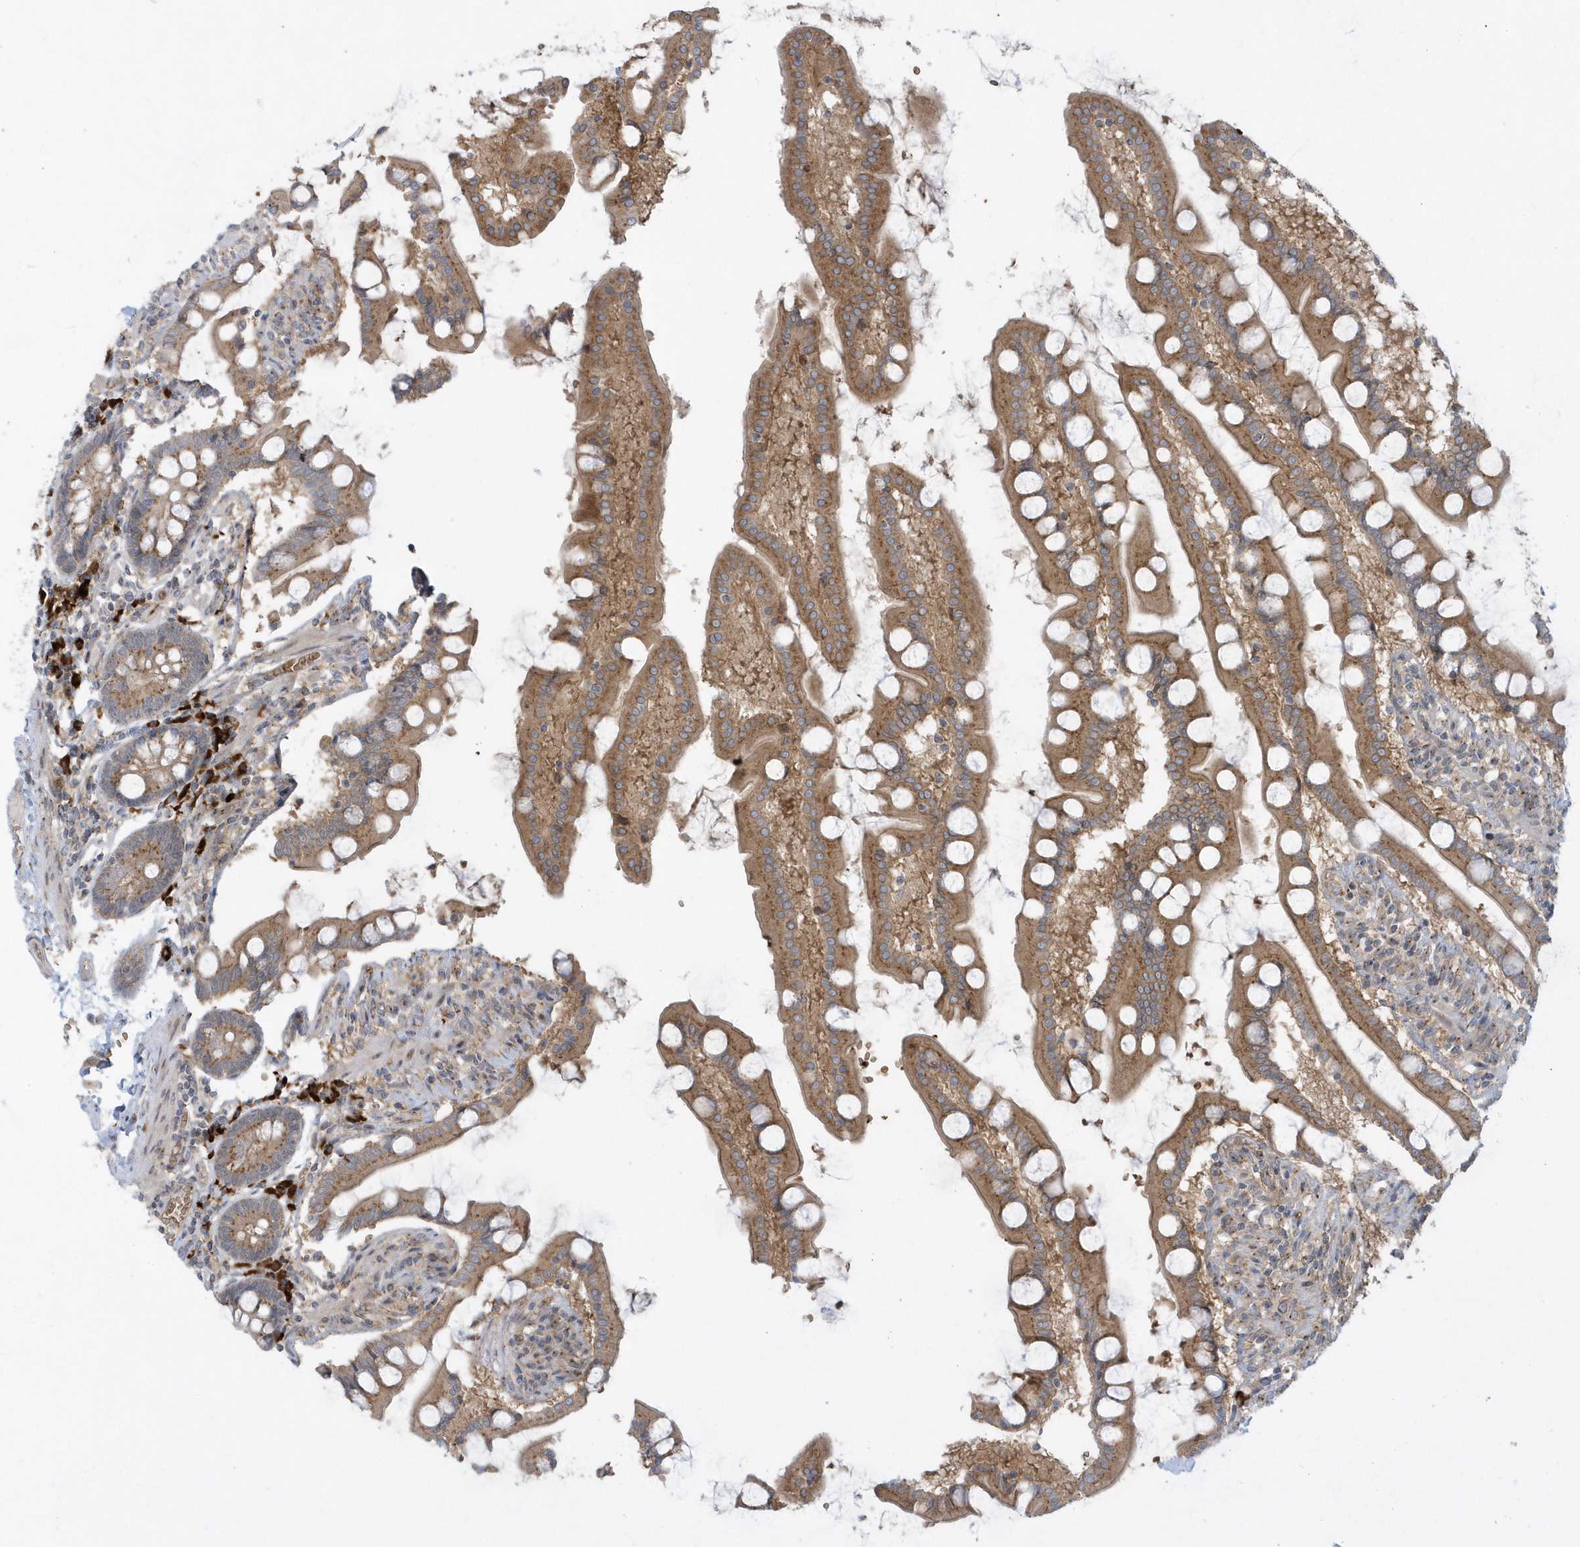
{"staining": {"intensity": "moderate", "quantity": ">75%", "location": "cytoplasmic/membranous"}, "tissue": "small intestine", "cell_type": "Glandular cells", "image_type": "normal", "snomed": [{"axis": "morphology", "description": "Normal tissue, NOS"}, {"axis": "topography", "description": "Small intestine"}], "caption": "Human small intestine stained with a brown dye shows moderate cytoplasmic/membranous positive expression in about >75% of glandular cells.", "gene": "RPP40", "patient": {"sex": "male", "age": 41}}